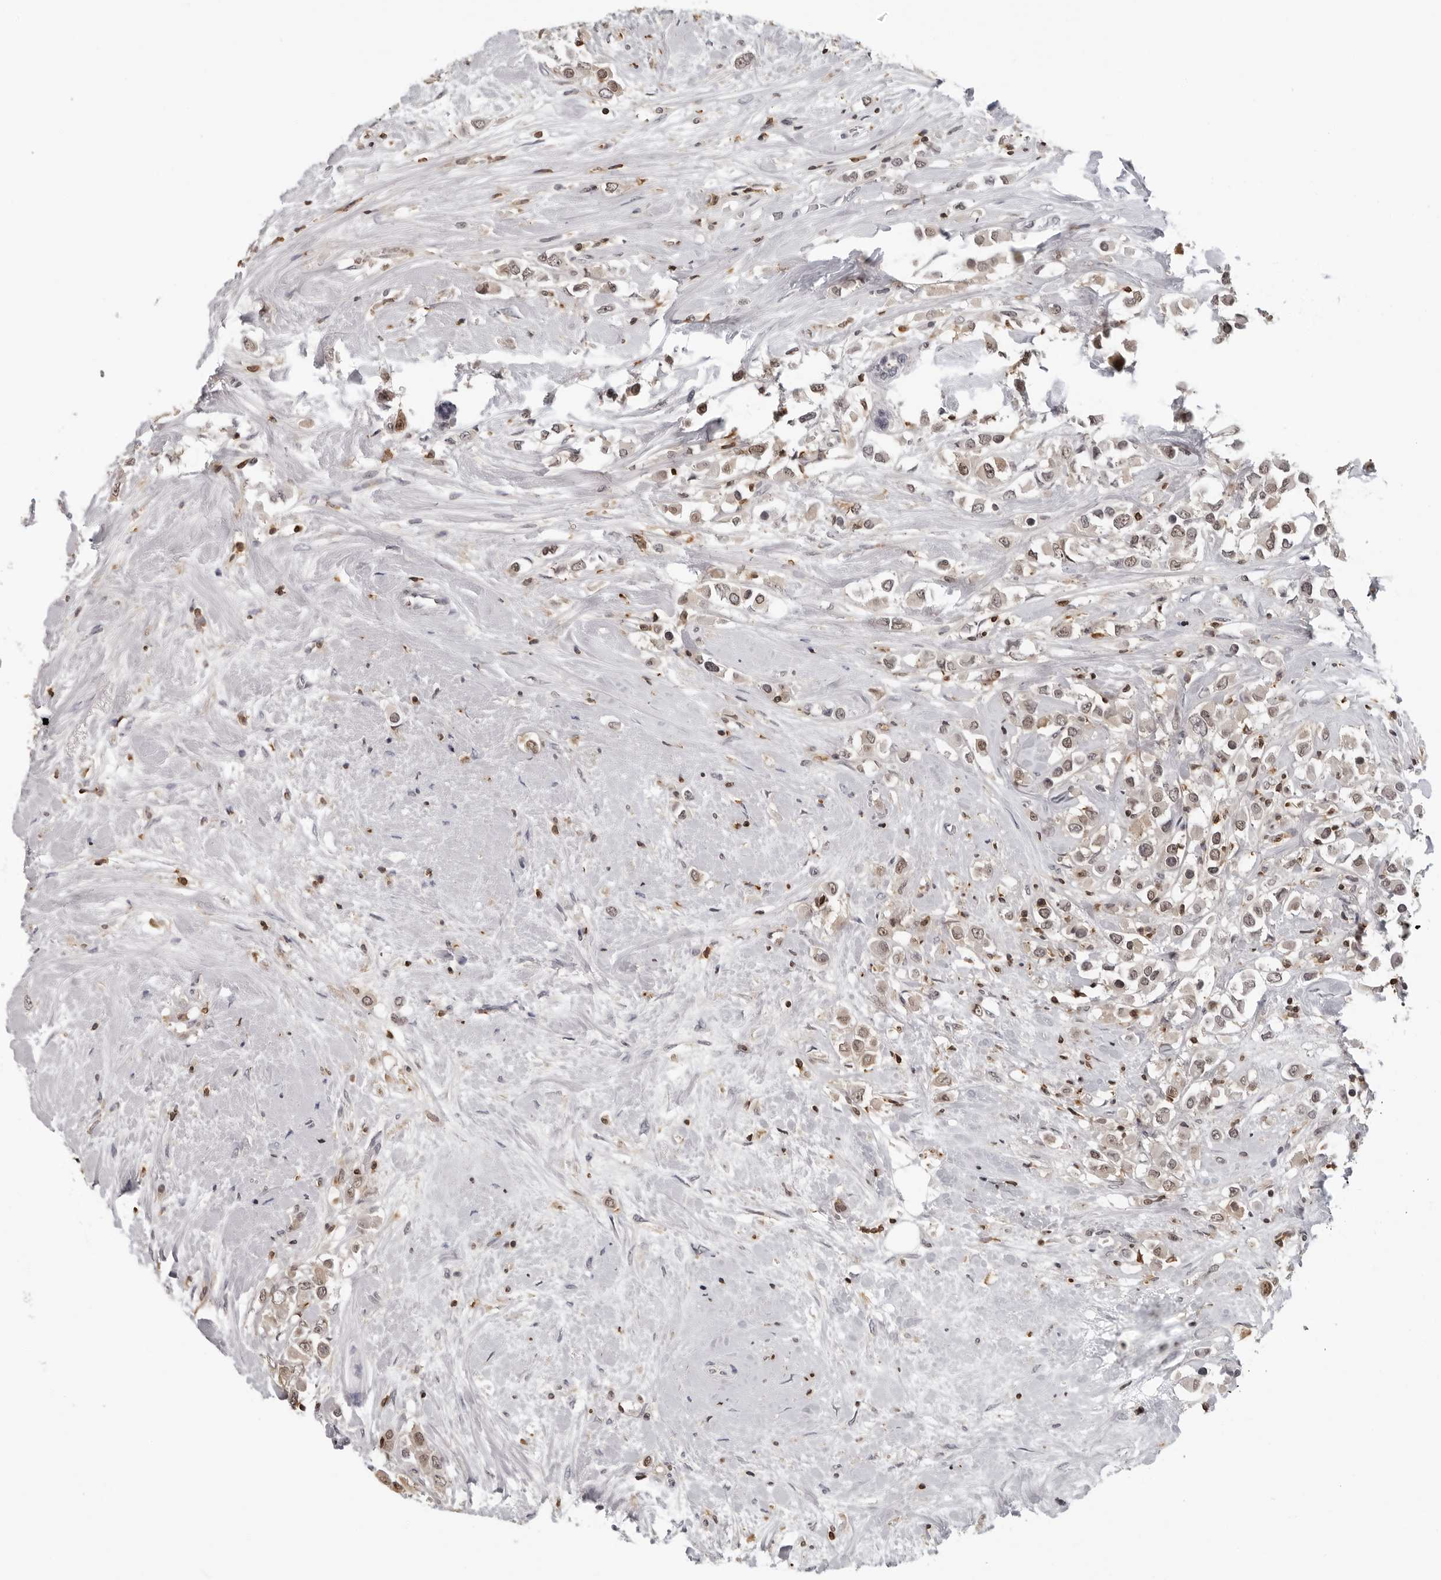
{"staining": {"intensity": "weak", "quantity": ">75%", "location": "cytoplasmic/membranous,nuclear"}, "tissue": "breast cancer", "cell_type": "Tumor cells", "image_type": "cancer", "snomed": [{"axis": "morphology", "description": "Duct carcinoma"}, {"axis": "topography", "description": "Breast"}], "caption": "Human breast intraductal carcinoma stained with a brown dye demonstrates weak cytoplasmic/membranous and nuclear positive expression in about >75% of tumor cells.", "gene": "HSPH1", "patient": {"sex": "female", "age": 61}}